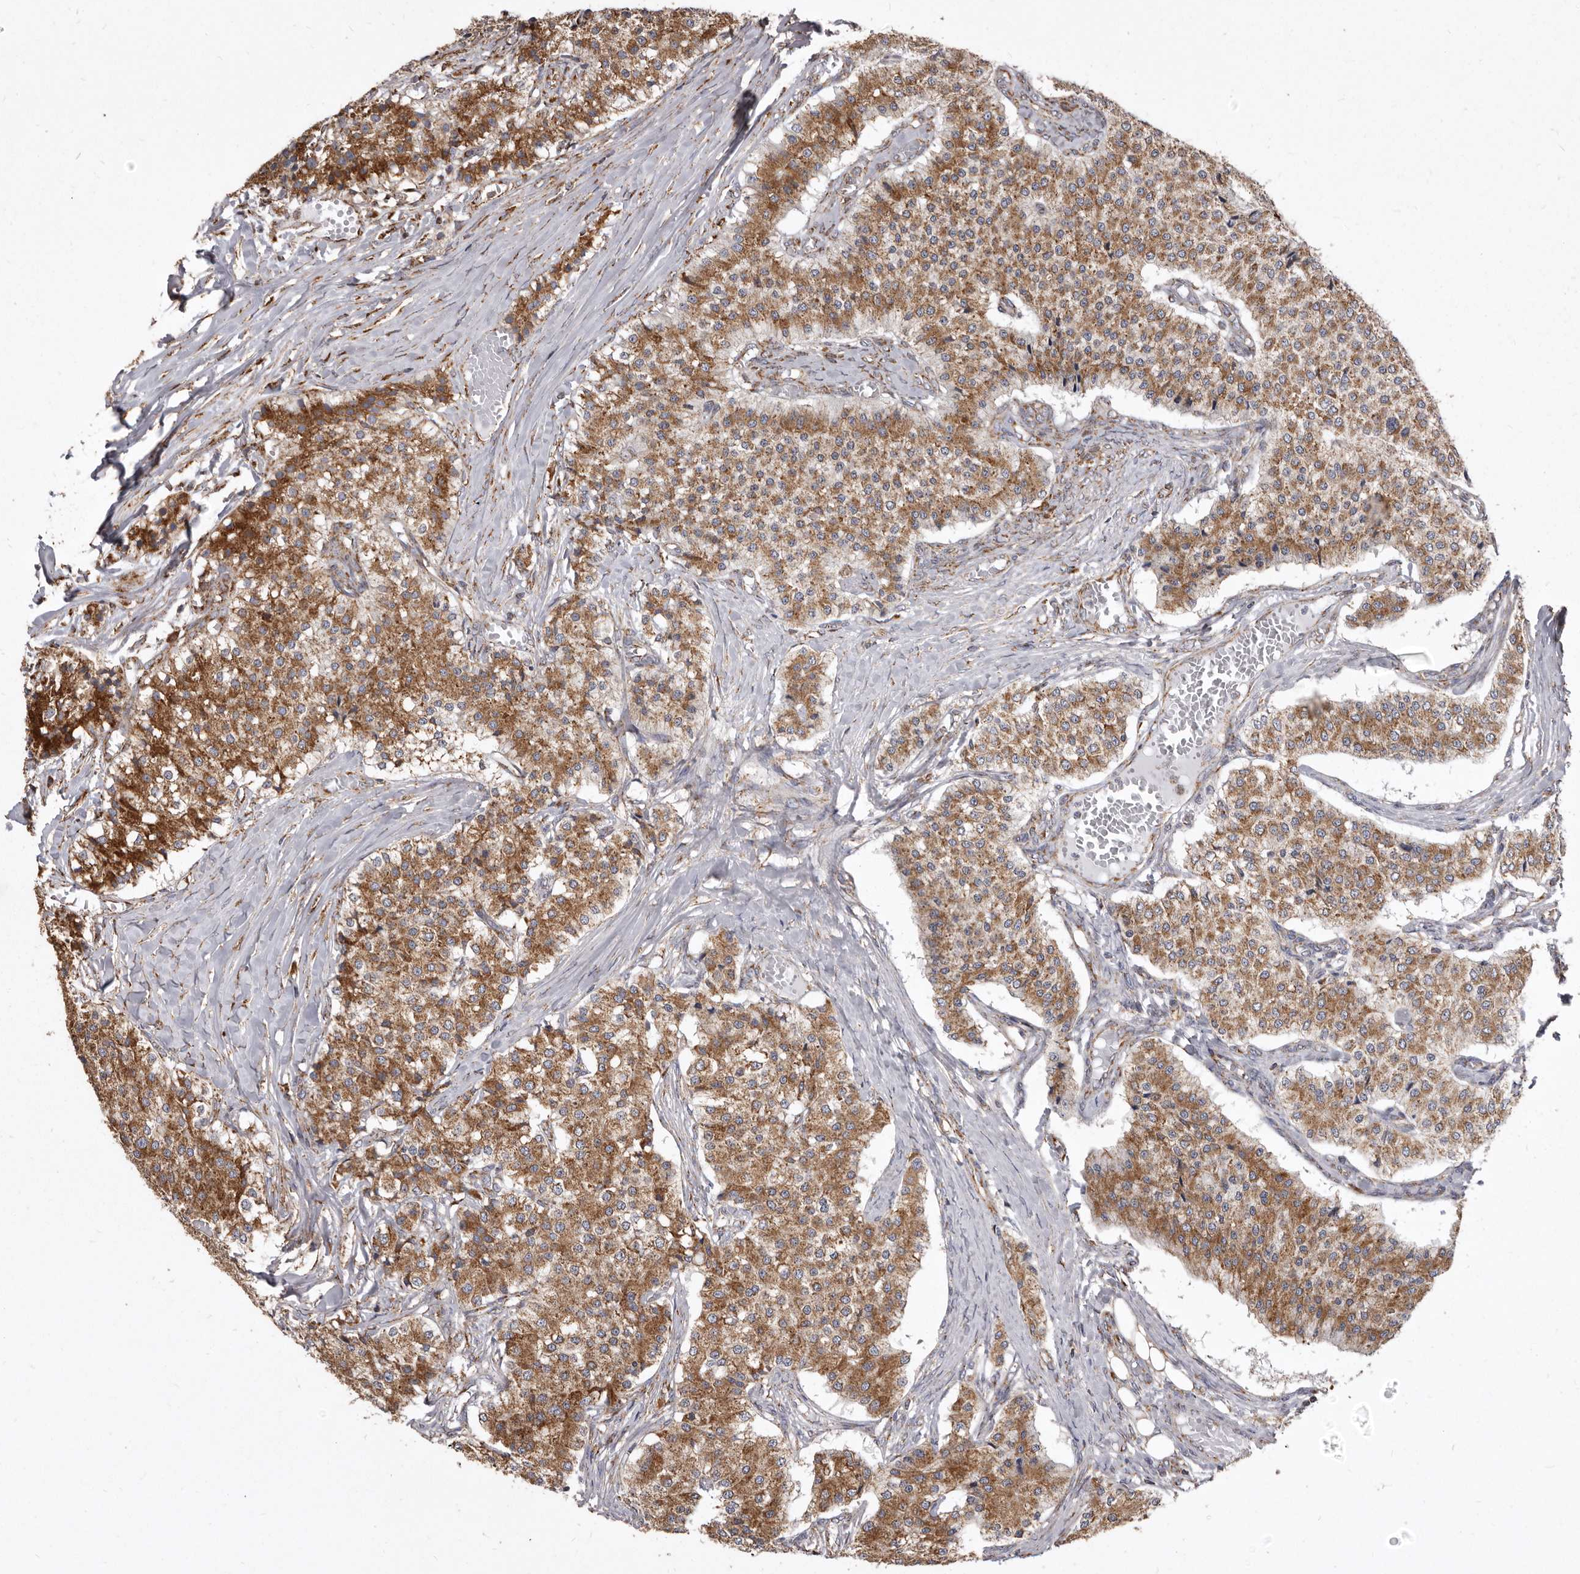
{"staining": {"intensity": "moderate", "quantity": ">75%", "location": "cytoplasmic/membranous"}, "tissue": "carcinoid", "cell_type": "Tumor cells", "image_type": "cancer", "snomed": [{"axis": "morphology", "description": "Carcinoid, malignant, NOS"}, {"axis": "topography", "description": "Colon"}], "caption": "A high-resolution histopathology image shows immunohistochemistry staining of carcinoid, which exhibits moderate cytoplasmic/membranous positivity in about >75% of tumor cells.", "gene": "CDK5RAP3", "patient": {"sex": "female", "age": 52}}